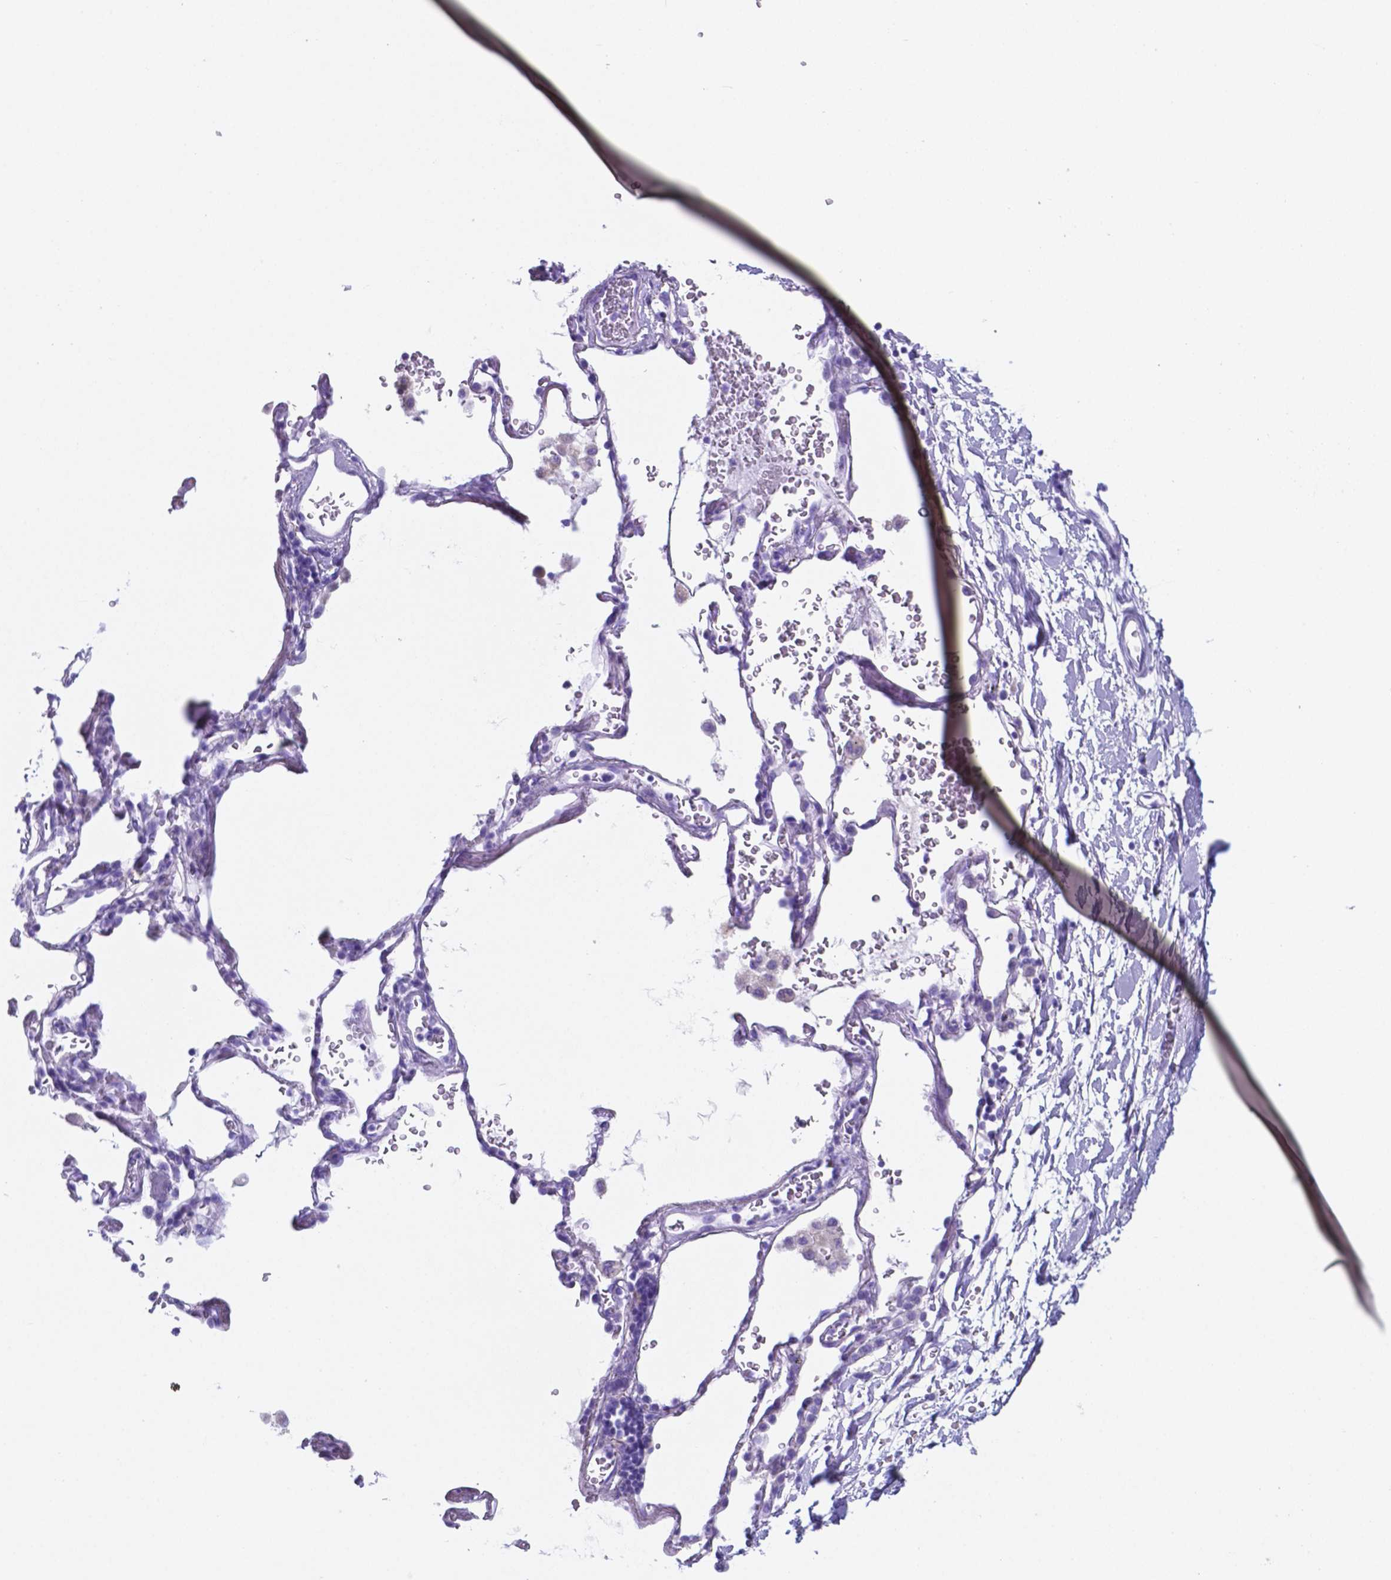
{"staining": {"intensity": "negative", "quantity": "none", "location": "none"}, "tissue": "adipose tissue", "cell_type": "Adipocytes", "image_type": "normal", "snomed": [{"axis": "morphology", "description": "Normal tissue, NOS"}, {"axis": "topography", "description": "Cartilage tissue"}, {"axis": "topography", "description": "Bronchus"}], "caption": "Adipocytes show no significant expression in unremarkable adipose tissue.", "gene": "DNAAF8", "patient": {"sex": "male", "age": 58}}